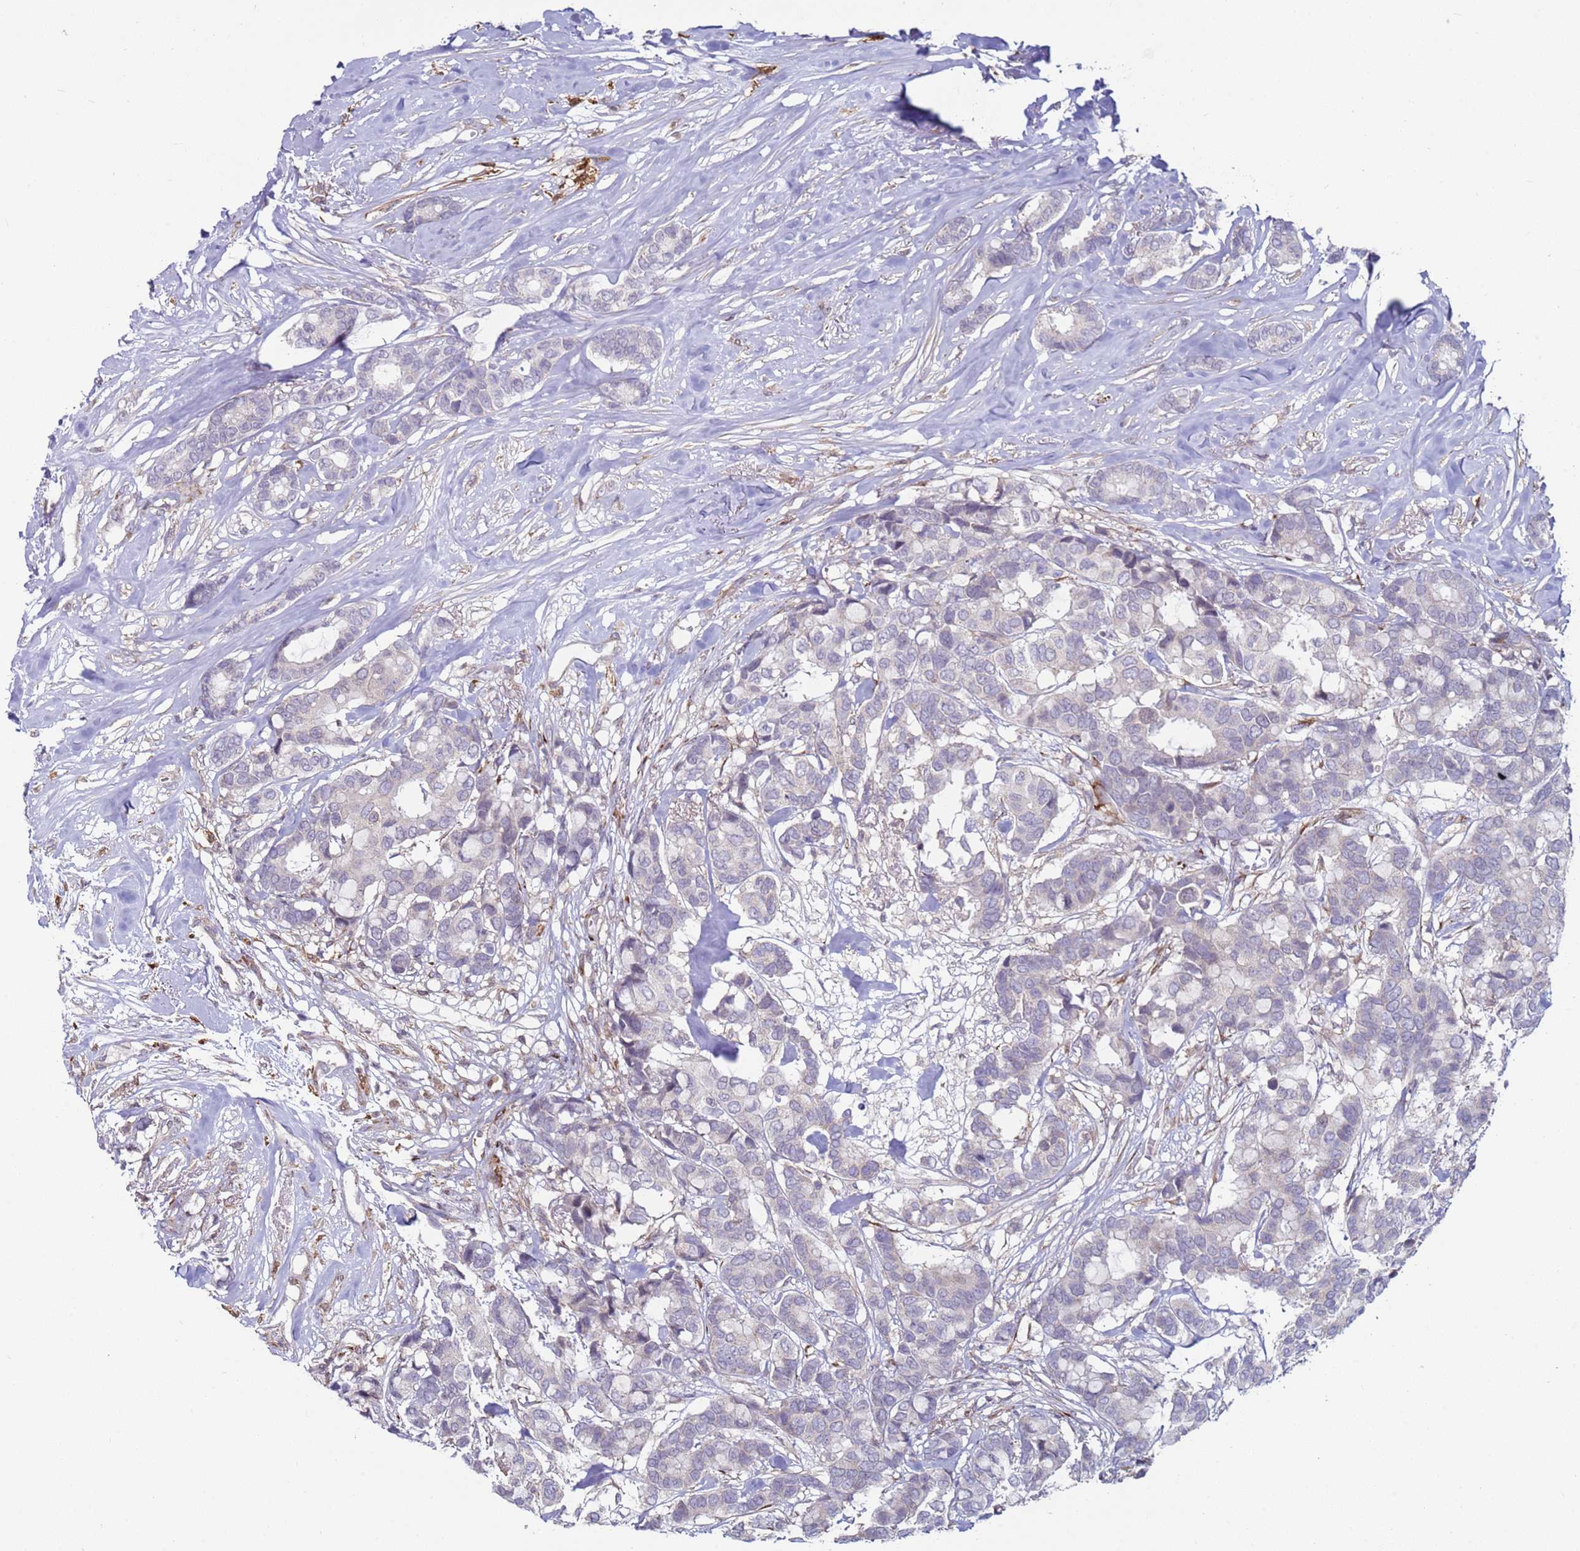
{"staining": {"intensity": "negative", "quantity": "none", "location": "none"}, "tissue": "breast cancer", "cell_type": "Tumor cells", "image_type": "cancer", "snomed": [{"axis": "morphology", "description": "Duct carcinoma"}, {"axis": "topography", "description": "Breast"}], "caption": "Tumor cells show no significant staining in breast invasive ductal carcinoma.", "gene": "SNAPC4", "patient": {"sex": "female", "age": 87}}